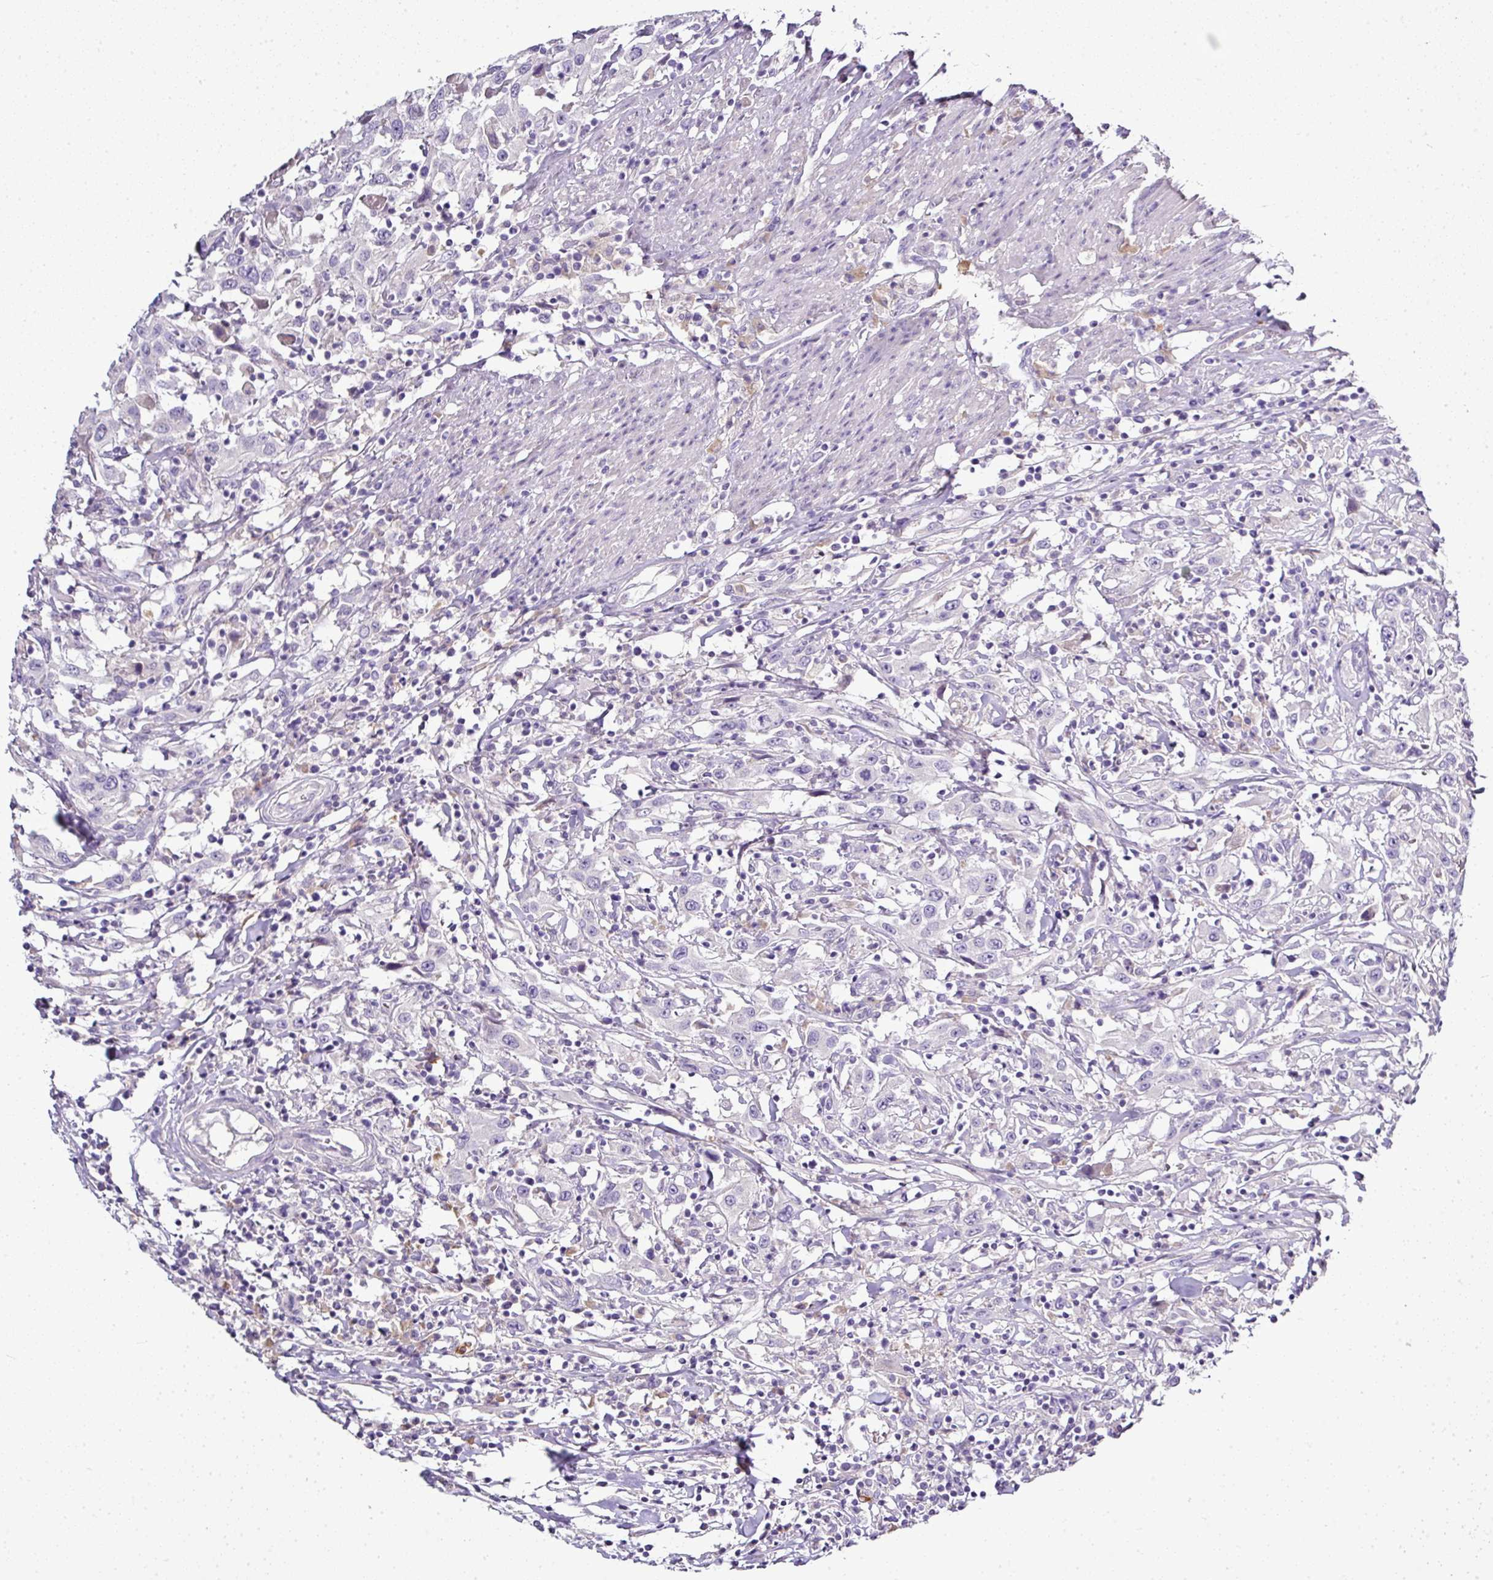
{"staining": {"intensity": "negative", "quantity": "none", "location": "none"}, "tissue": "urothelial cancer", "cell_type": "Tumor cells", "image_type": "cancer", "snomed": [{"axis": "morphology", "description": "Urothelial carcinoma, High grade"}, {"axis": "topography", "description": "Urinary bladder"}], "caption": "Immunohistochemical staining of high-grade urothelial carcinoma demonstrates no significant staining in tumor cells.", "gene": "CAB39L", "patient": {"sex": "male", "age": 61}}